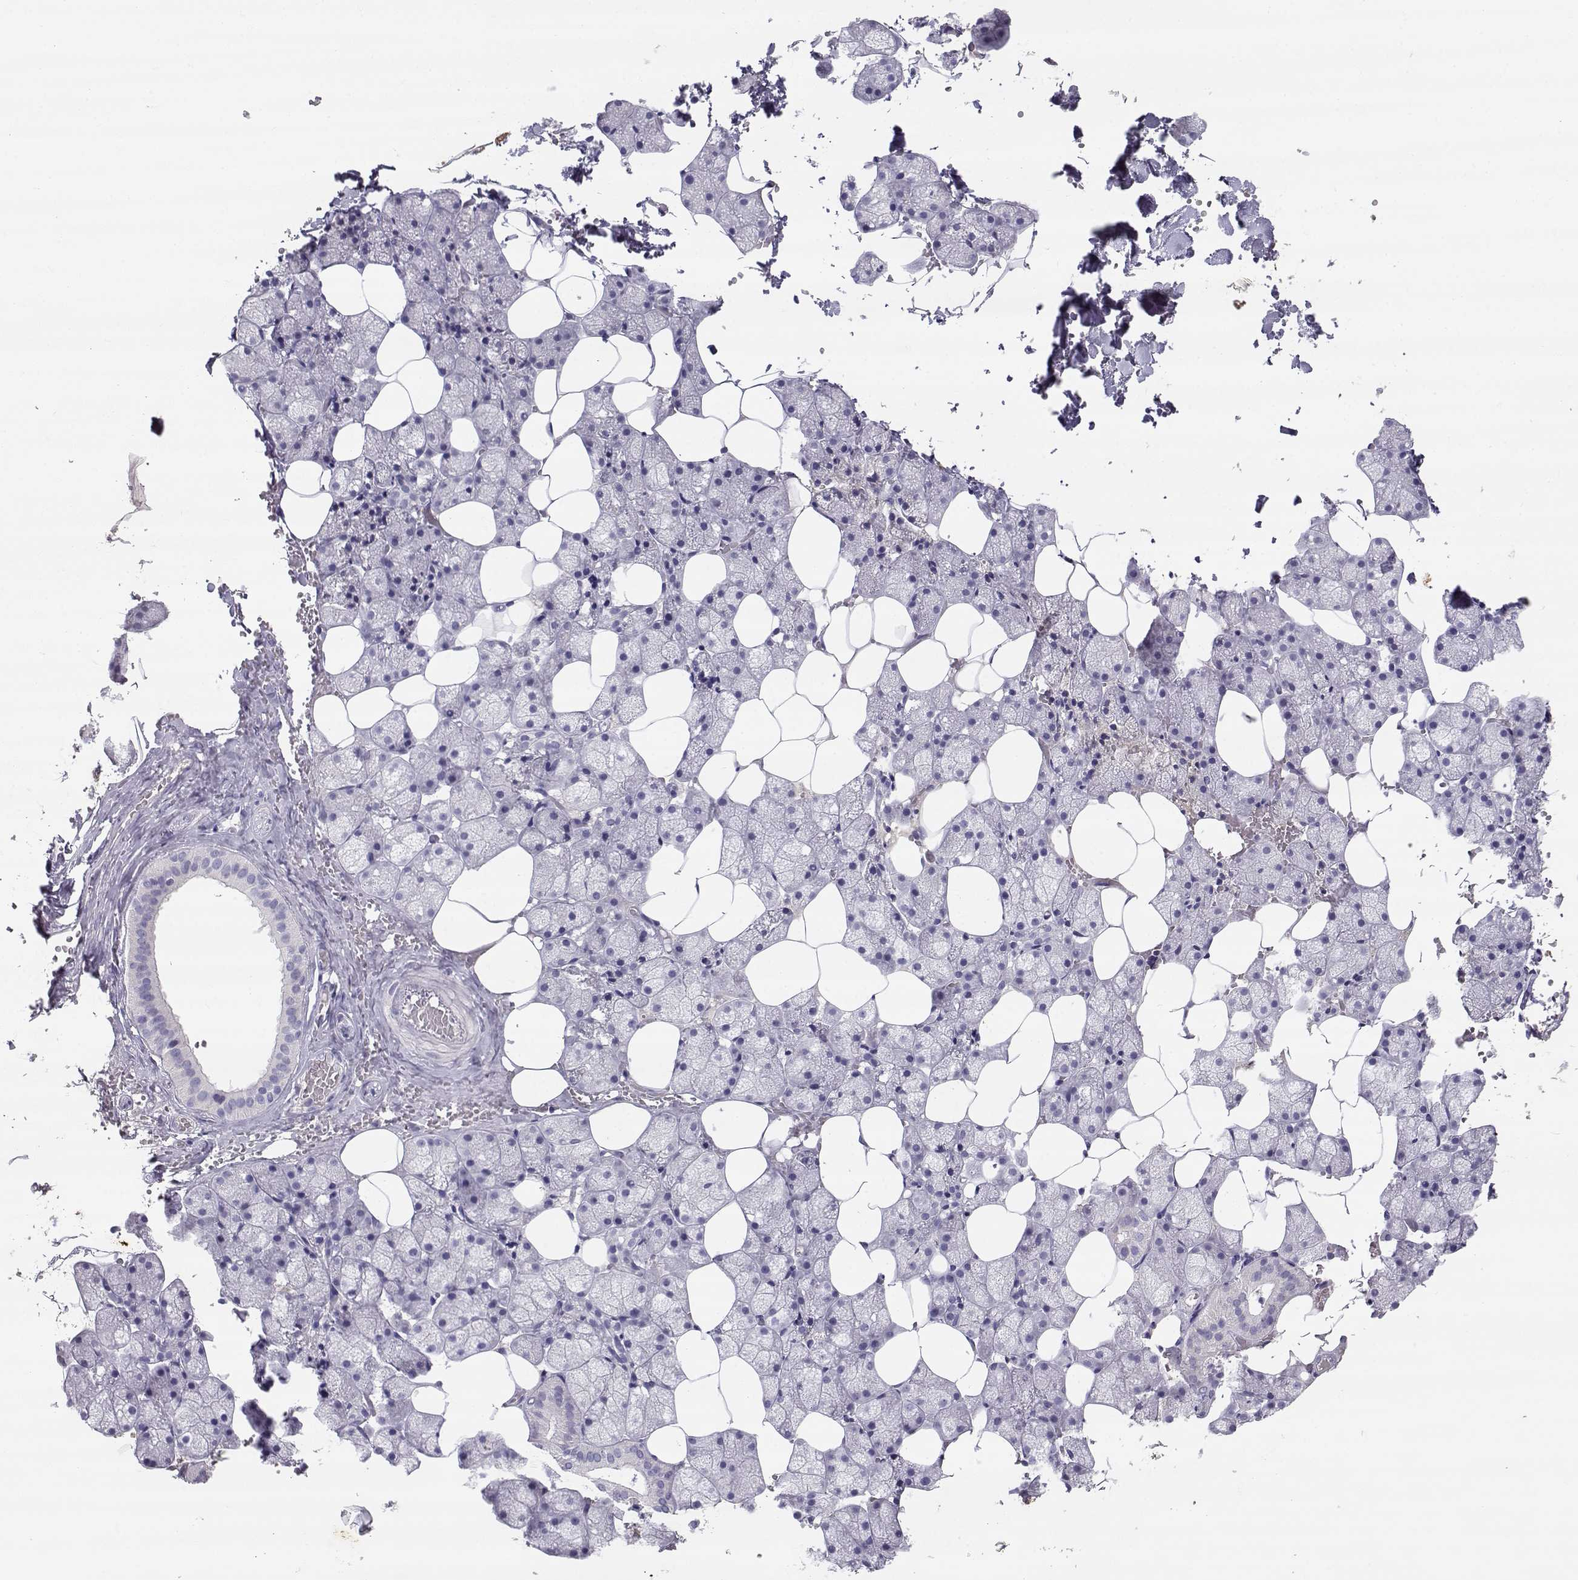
{"staining": {"intensity": "negative", "quantity": "none", "location": "none"}, "tissue": "salivary gland", "cell_type": "Glandular cells", "image_type": "normal", "snomed": [{"axis": "morphology", "description": "Normal tissue, NOS"}, {"axis": "topography", "description": "Salivary gland"}], "caption": "Immunohistochemistry histopathology image of normal human salivary gland stained for a protein (brown), which demonstrates no expression in glandular cells. (Brightfield microscopy of DAB (3,3'-diaminobenzidine) immunohistochemistry at high magnification).", "gene": "SLCO6A1", "patient": {"sex": "male", "age": 38}}